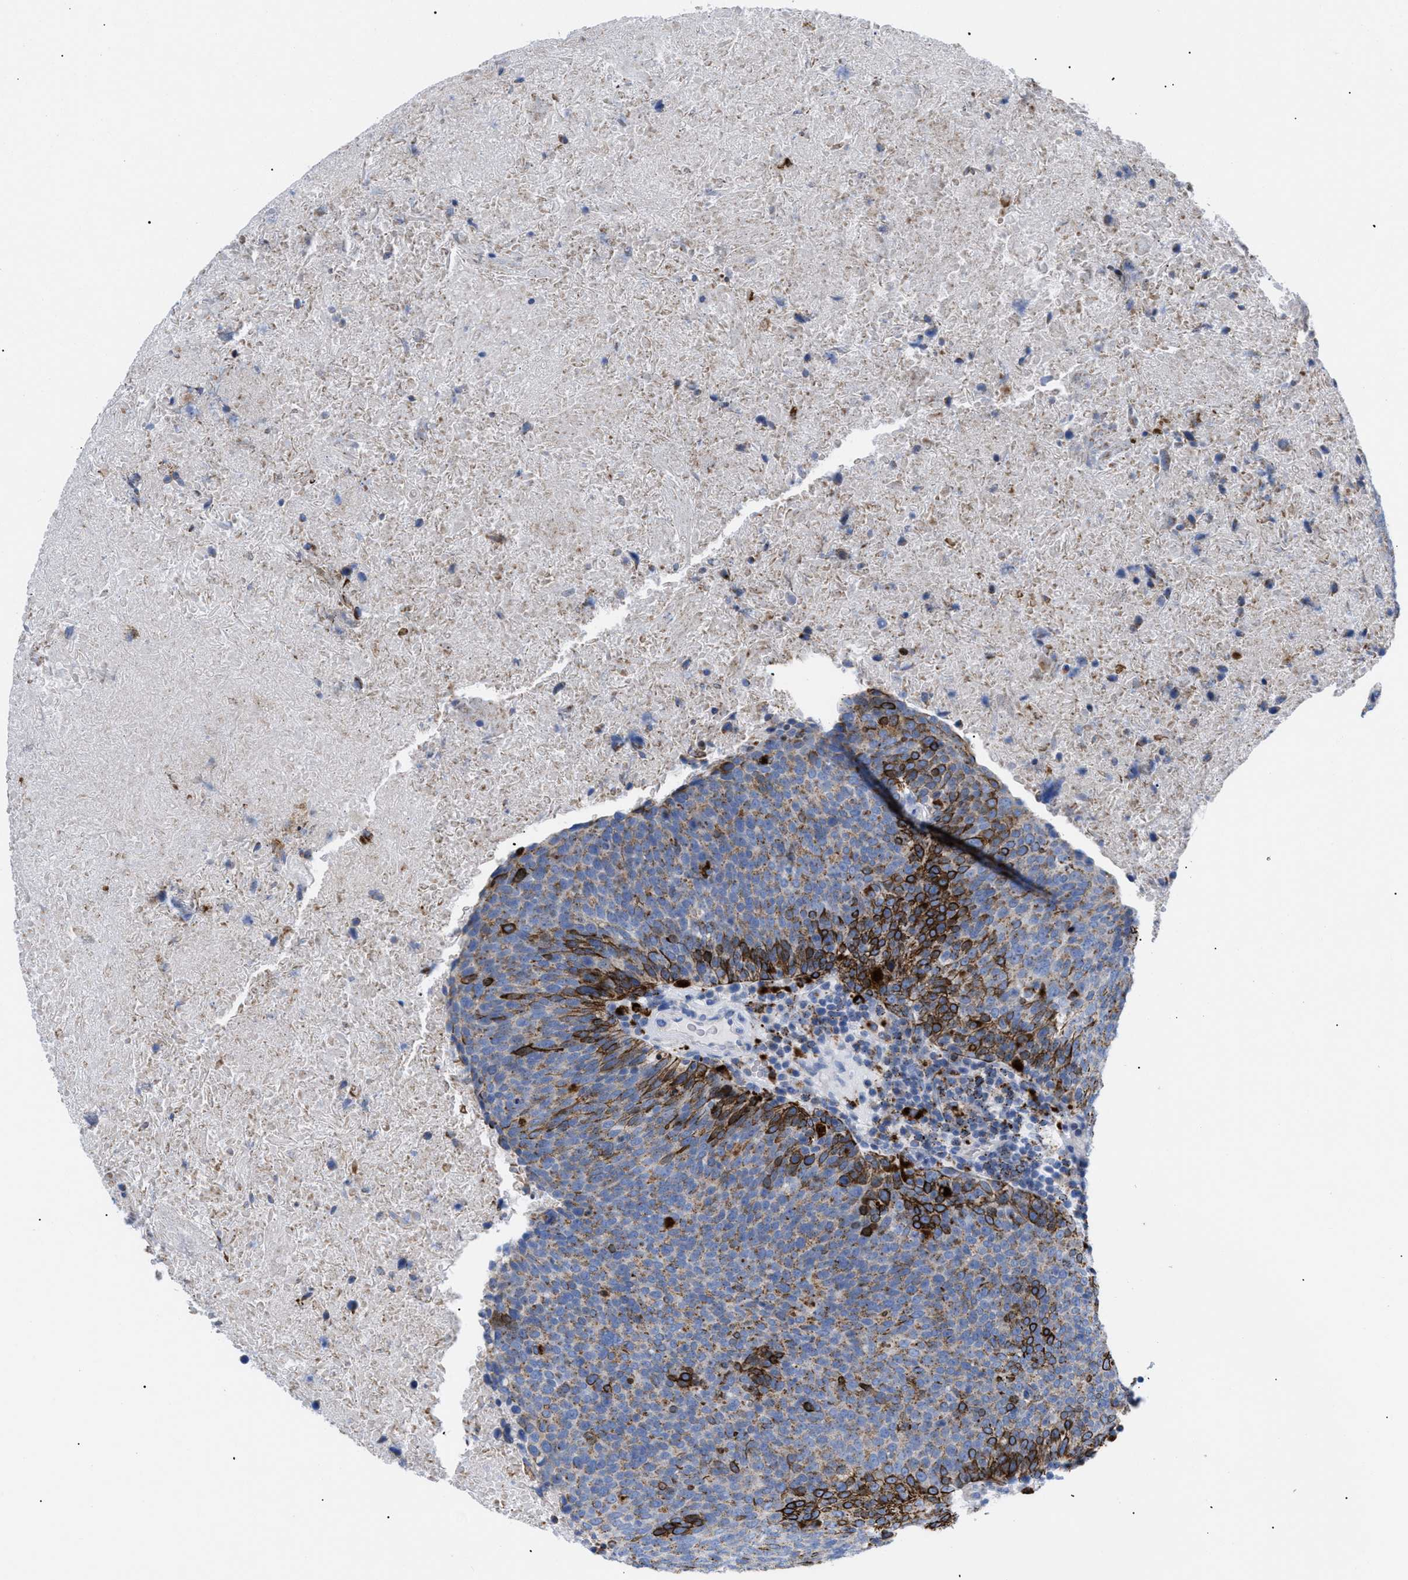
{"staining": {"intensity": "strong", "quantity": "25%-75%", "location": "cytoplasmic/membranous"}, "tissue": "head and neck cancer", "cell_type": "Tumor cells", "image_type": "cancer", "snomed": [{"axis": "morphology", "description": "Squamous cell carcinoma, NOS"}, {"axis": "morphology", "description": "Squamous cell carcinoma, metastatic, NOS"}, {"axis": "topography", "description": "Lymph node"}, {"axis": "topography", "description": "Head-Neck"}], "caption": "The photomicrograph exhibits immunohistochemical staining of head and neck squamous cell carcinoma. There is strong cytoplasmic/membranous expression is seen in approximately 25%-75% of tumor cells. (DAB IHC, brown staining for protein, blue staining for nuclei).", "gene": "DRAM2", "patient": {"sex": "male", "age": 62}}